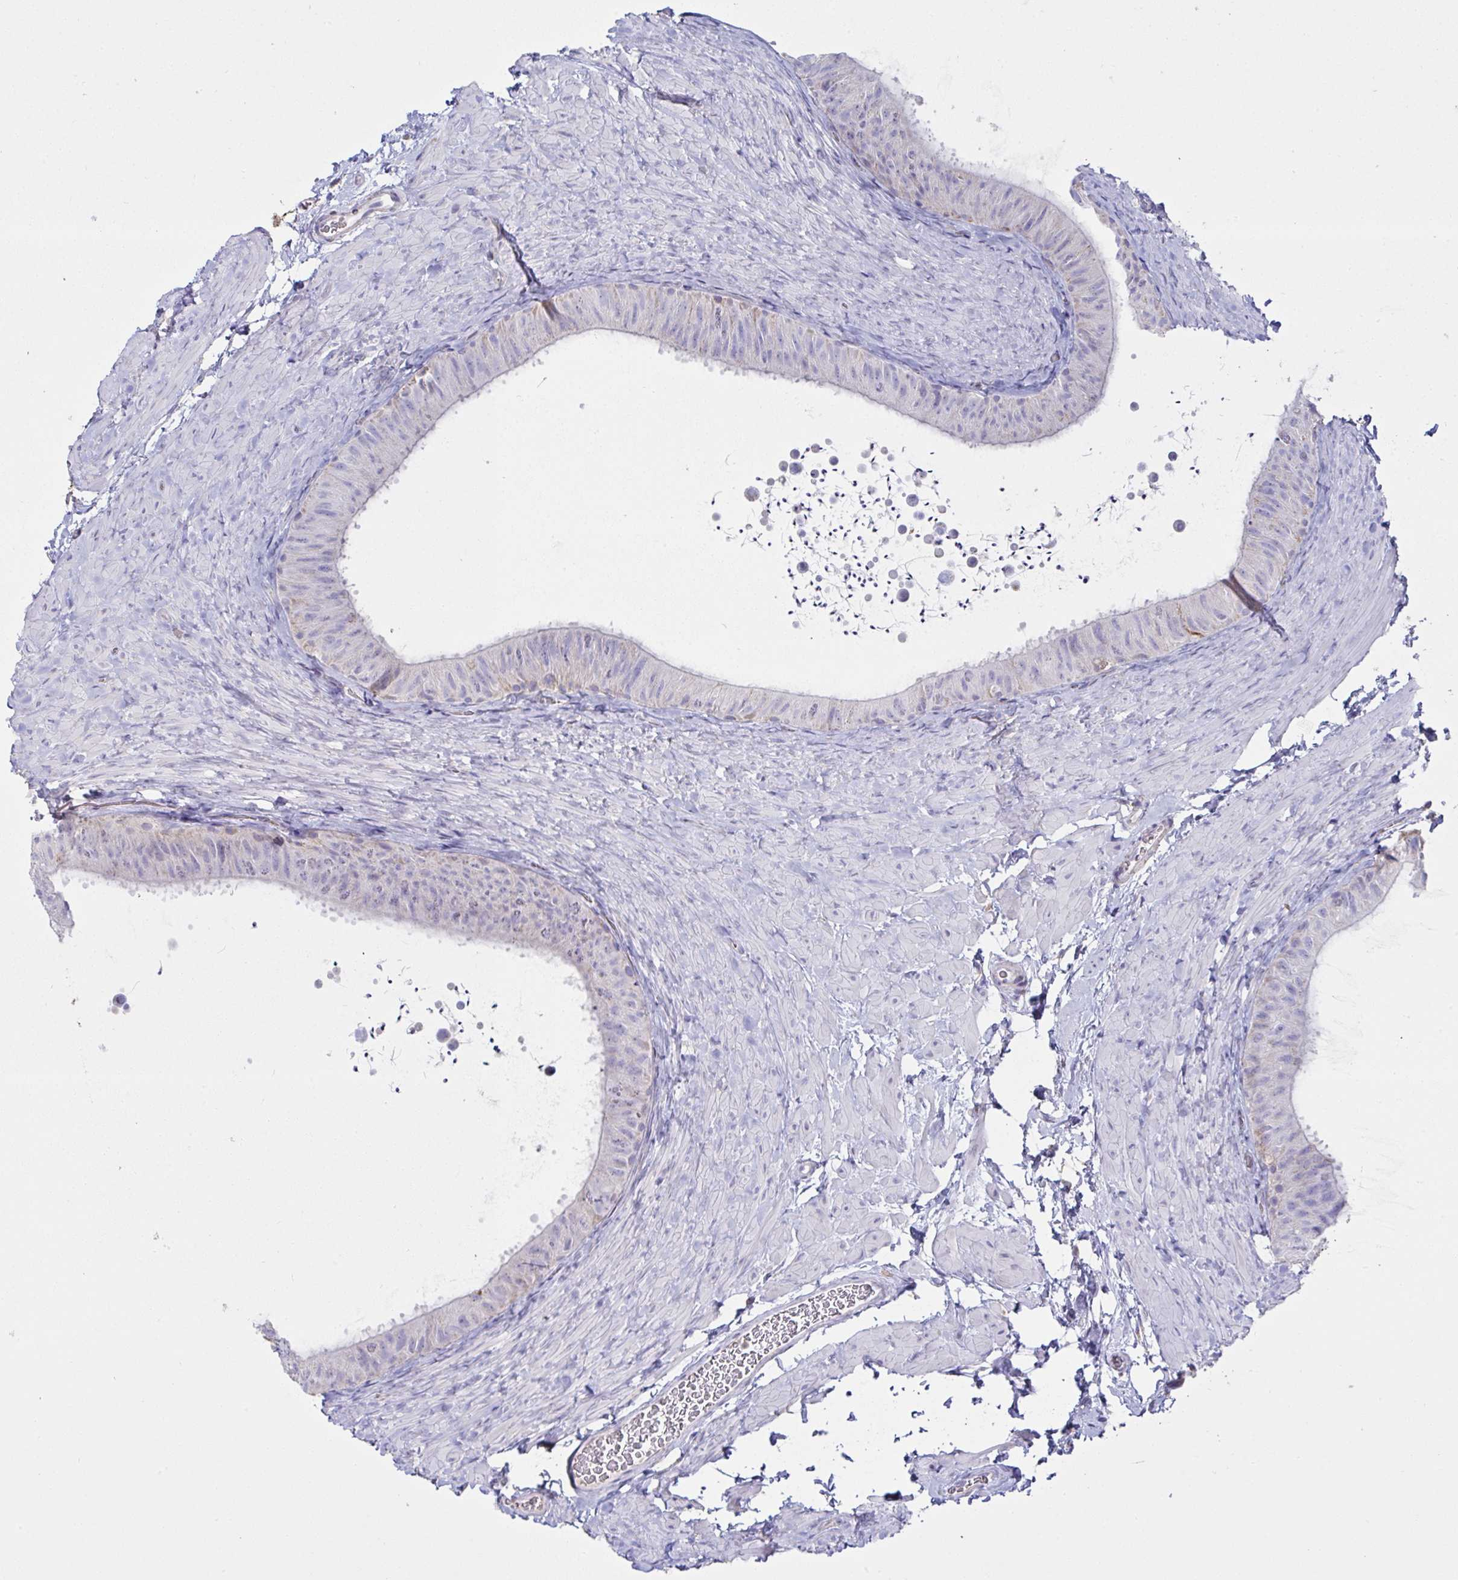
{"staining": {"intensity": "negative", "quantity": "none", "location": "none"}, "tissue": "epididymis", "cell_type": "Glandular cells", "image_type": "normal", "snomed": [{"axis": "morphology", "description": "Normal tissue, NOS"}, {"axis": "topography", "description": "Epididymis, spermatic cord, NOS"}, {"axis": "topography", "description": "Epididymis"}], "caption": "High power microscopy micrograph of an immunohistochemistry (IHC) histopathology image of unremarkable epididymis, revealing no significant expression in glandular cells.", "gene": "DOK7", "patient": {"sex": "male", "age": 31}}